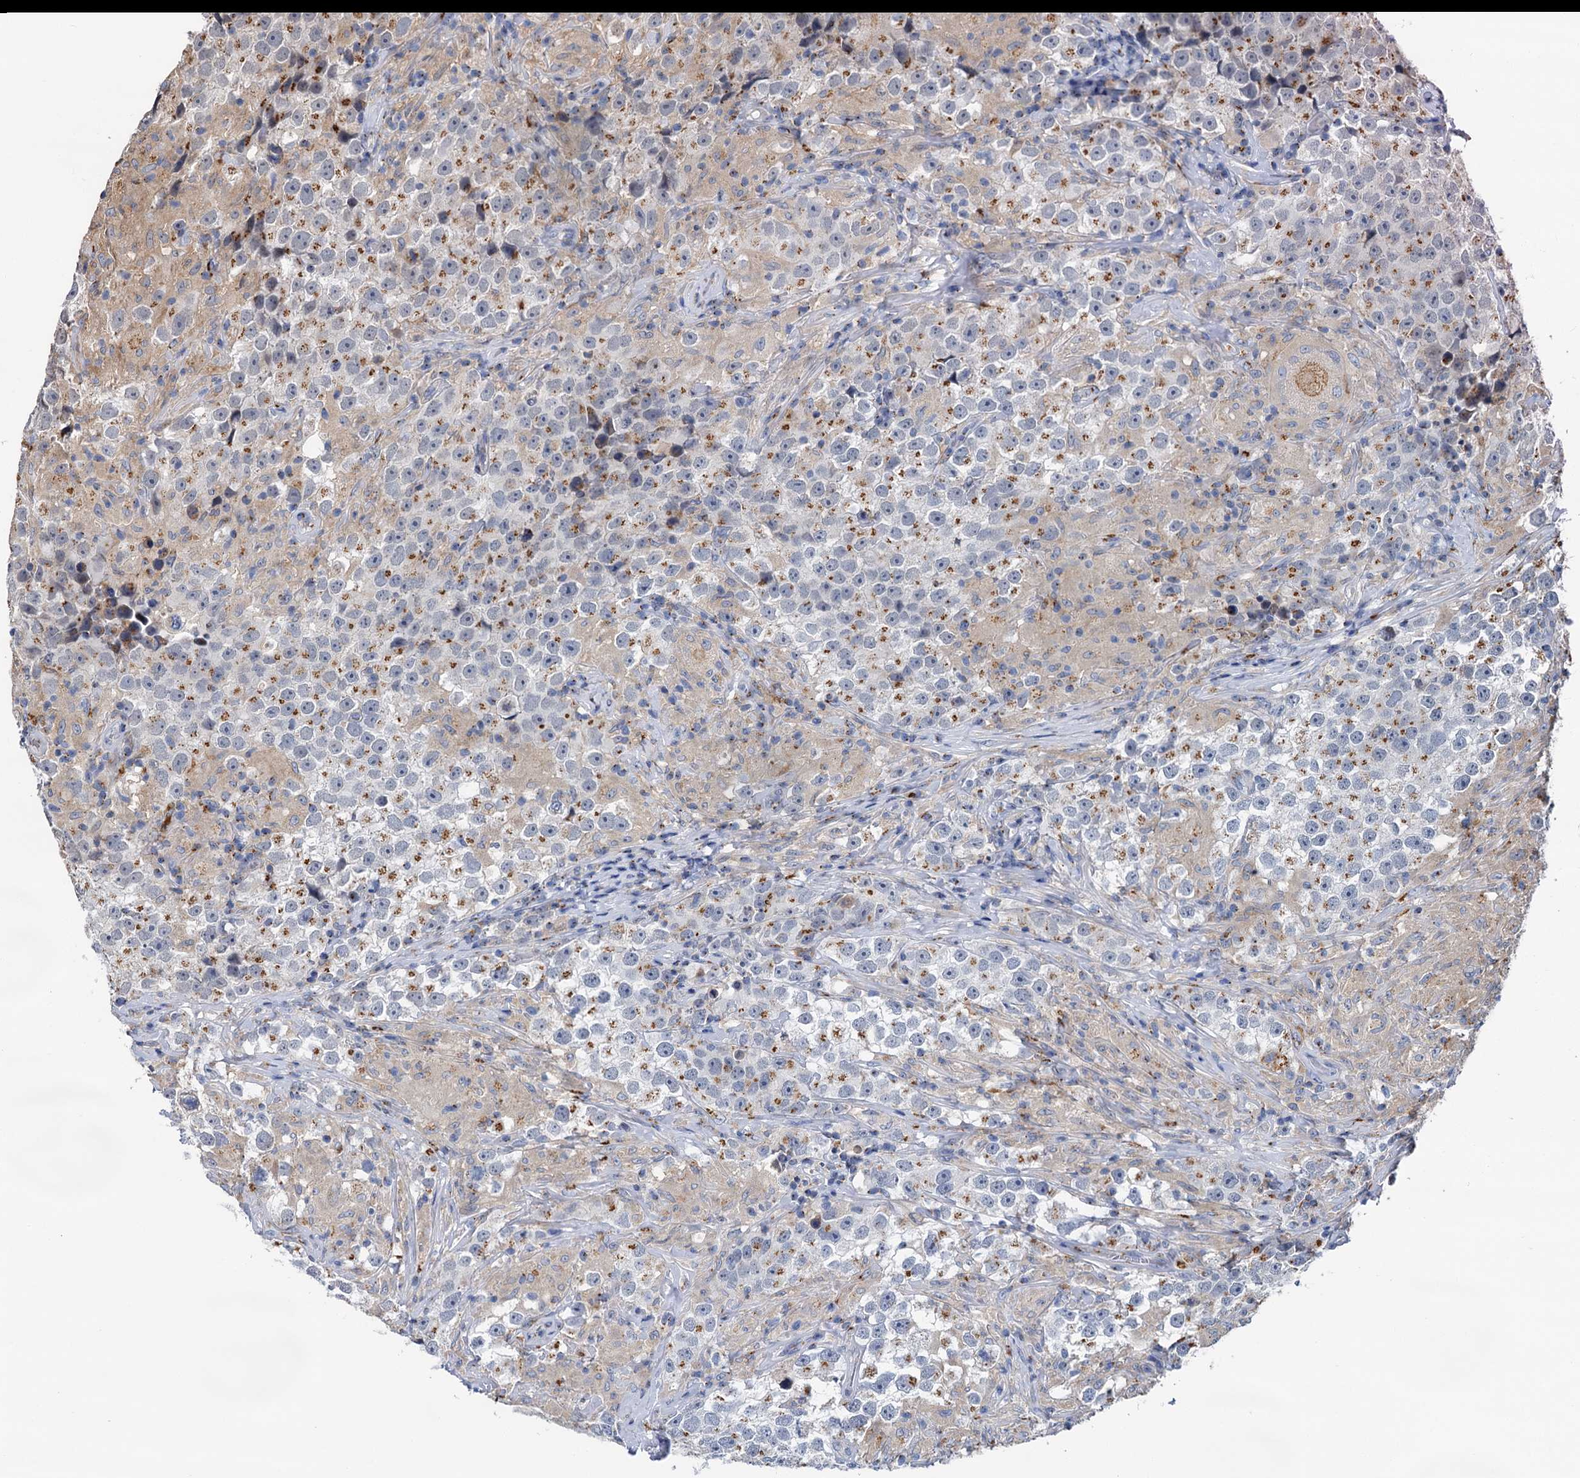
{"staining": {"intensity": "moderate", "quantity": "25%-75%", "location": "cytoplasmic/membranous"}, "tissue": "testis cancer", "cell_type": "Tumor cells", "image_type": "cancer", "snomed": [{"axis": "morphology", "description": "Seminoma, NOS"}, {"axis": "topography", "description": "Testis"}], "caption": "DAB (3,3'-diaminobenzidine) immunohistochemical staining of testis seminoma demonstrates moderate cytoplasmic/membranous protein expression in about 25%-75% of tumor cells.", "gene": "BET1L", "patient": {"sex": "male", "age": 46}}